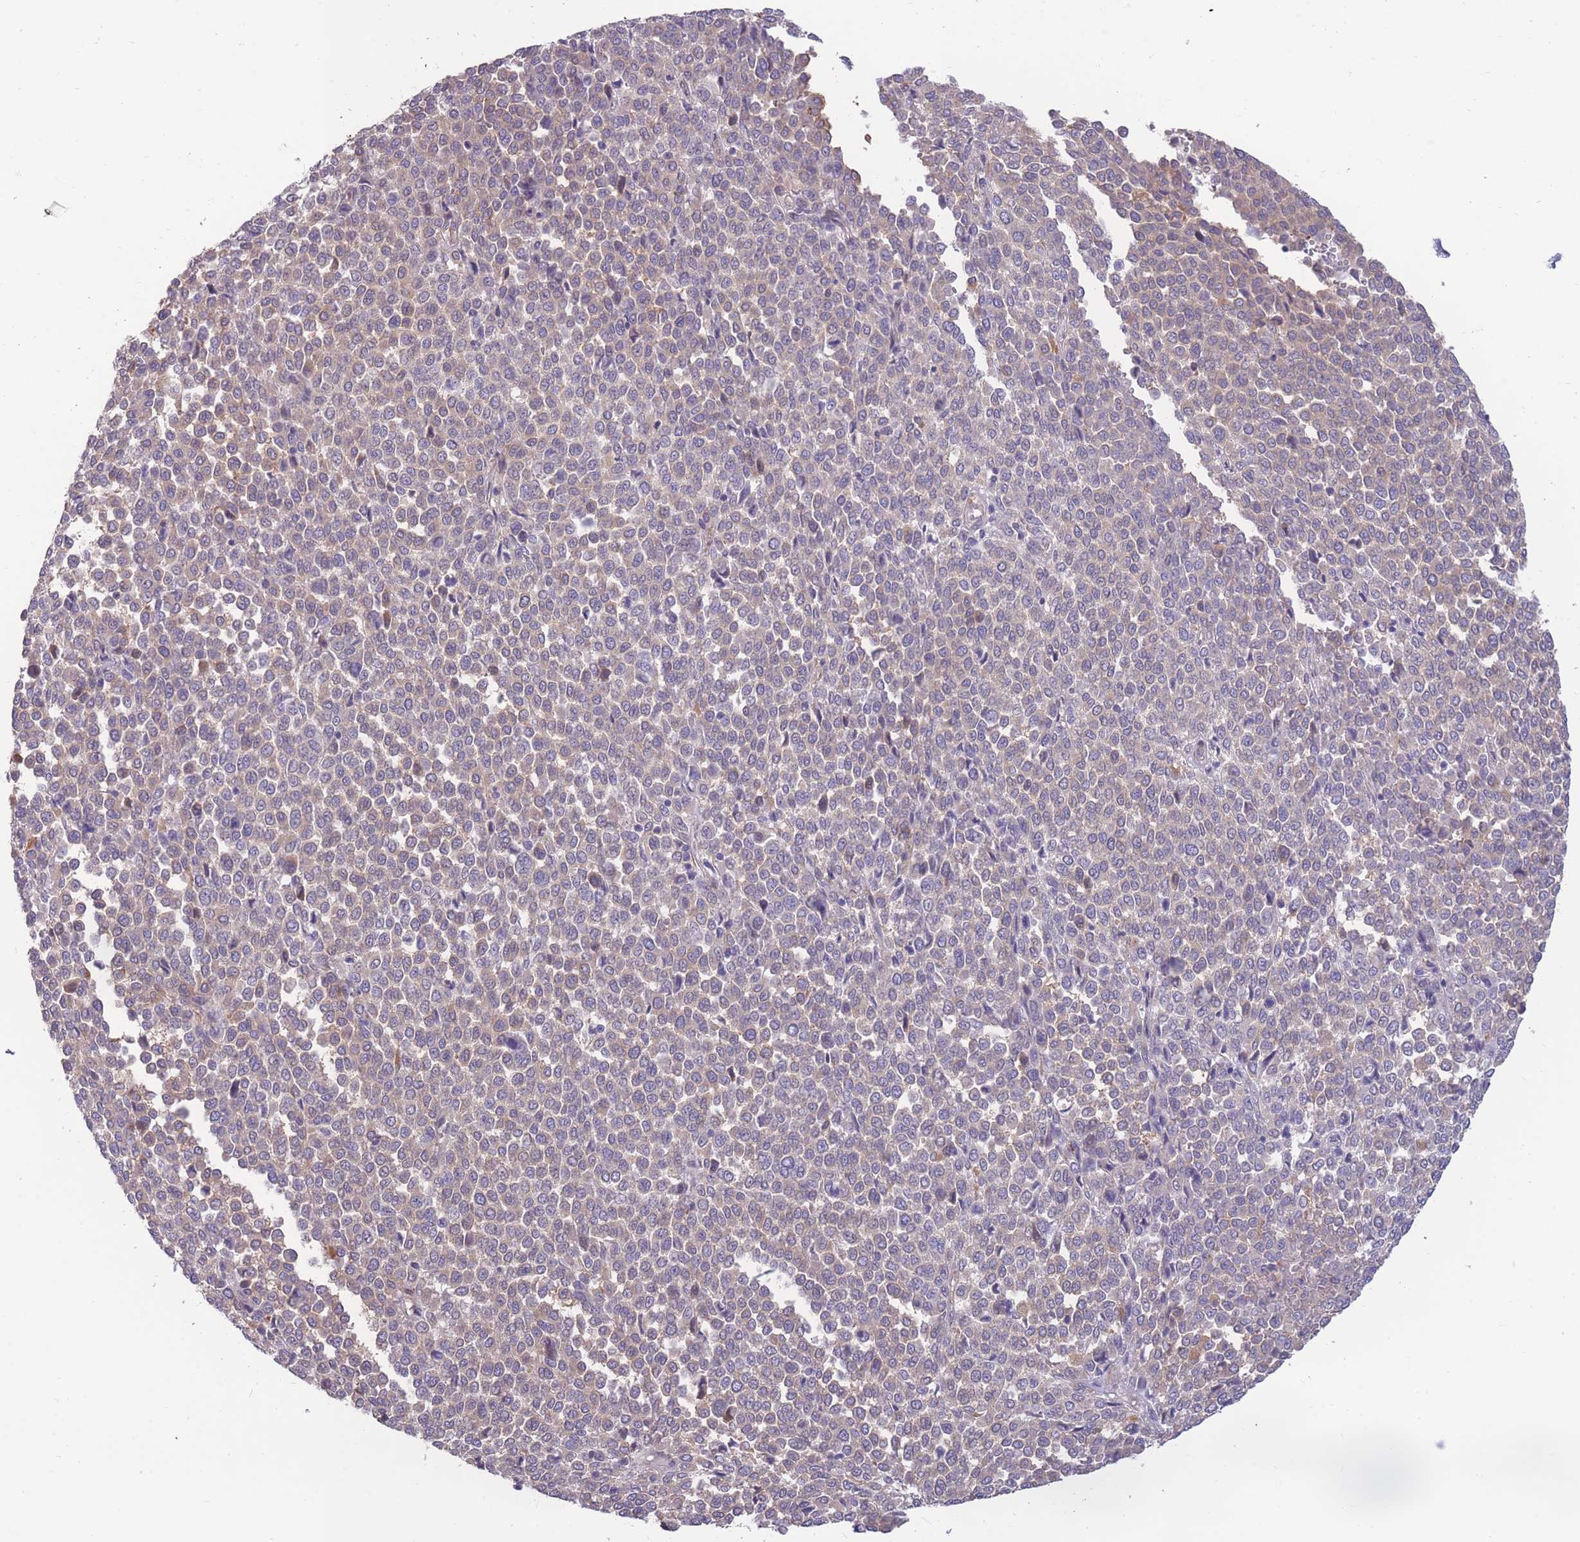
{"staining": {"intensity": "weak", "quantity": ">75%", "location": "cytoplasmic/membranous"}, "tissue": "melanoma", "cell_type": "Tumor cells", "image_type": "cancer", "snomed": [{"axis": "morphology", "description": "Malignant melanoma, Metastatic site"}, {"axis": "topography", "description": "Pancreas"}], "caption": "DAB immunohistochemical staining of human melanoma demonstrates weak cytoplasmic/membranous protein expression in approximately >75% of tumor cells.", "gene": "RGS11", "patient": {"sex": "female", "age": 30}}